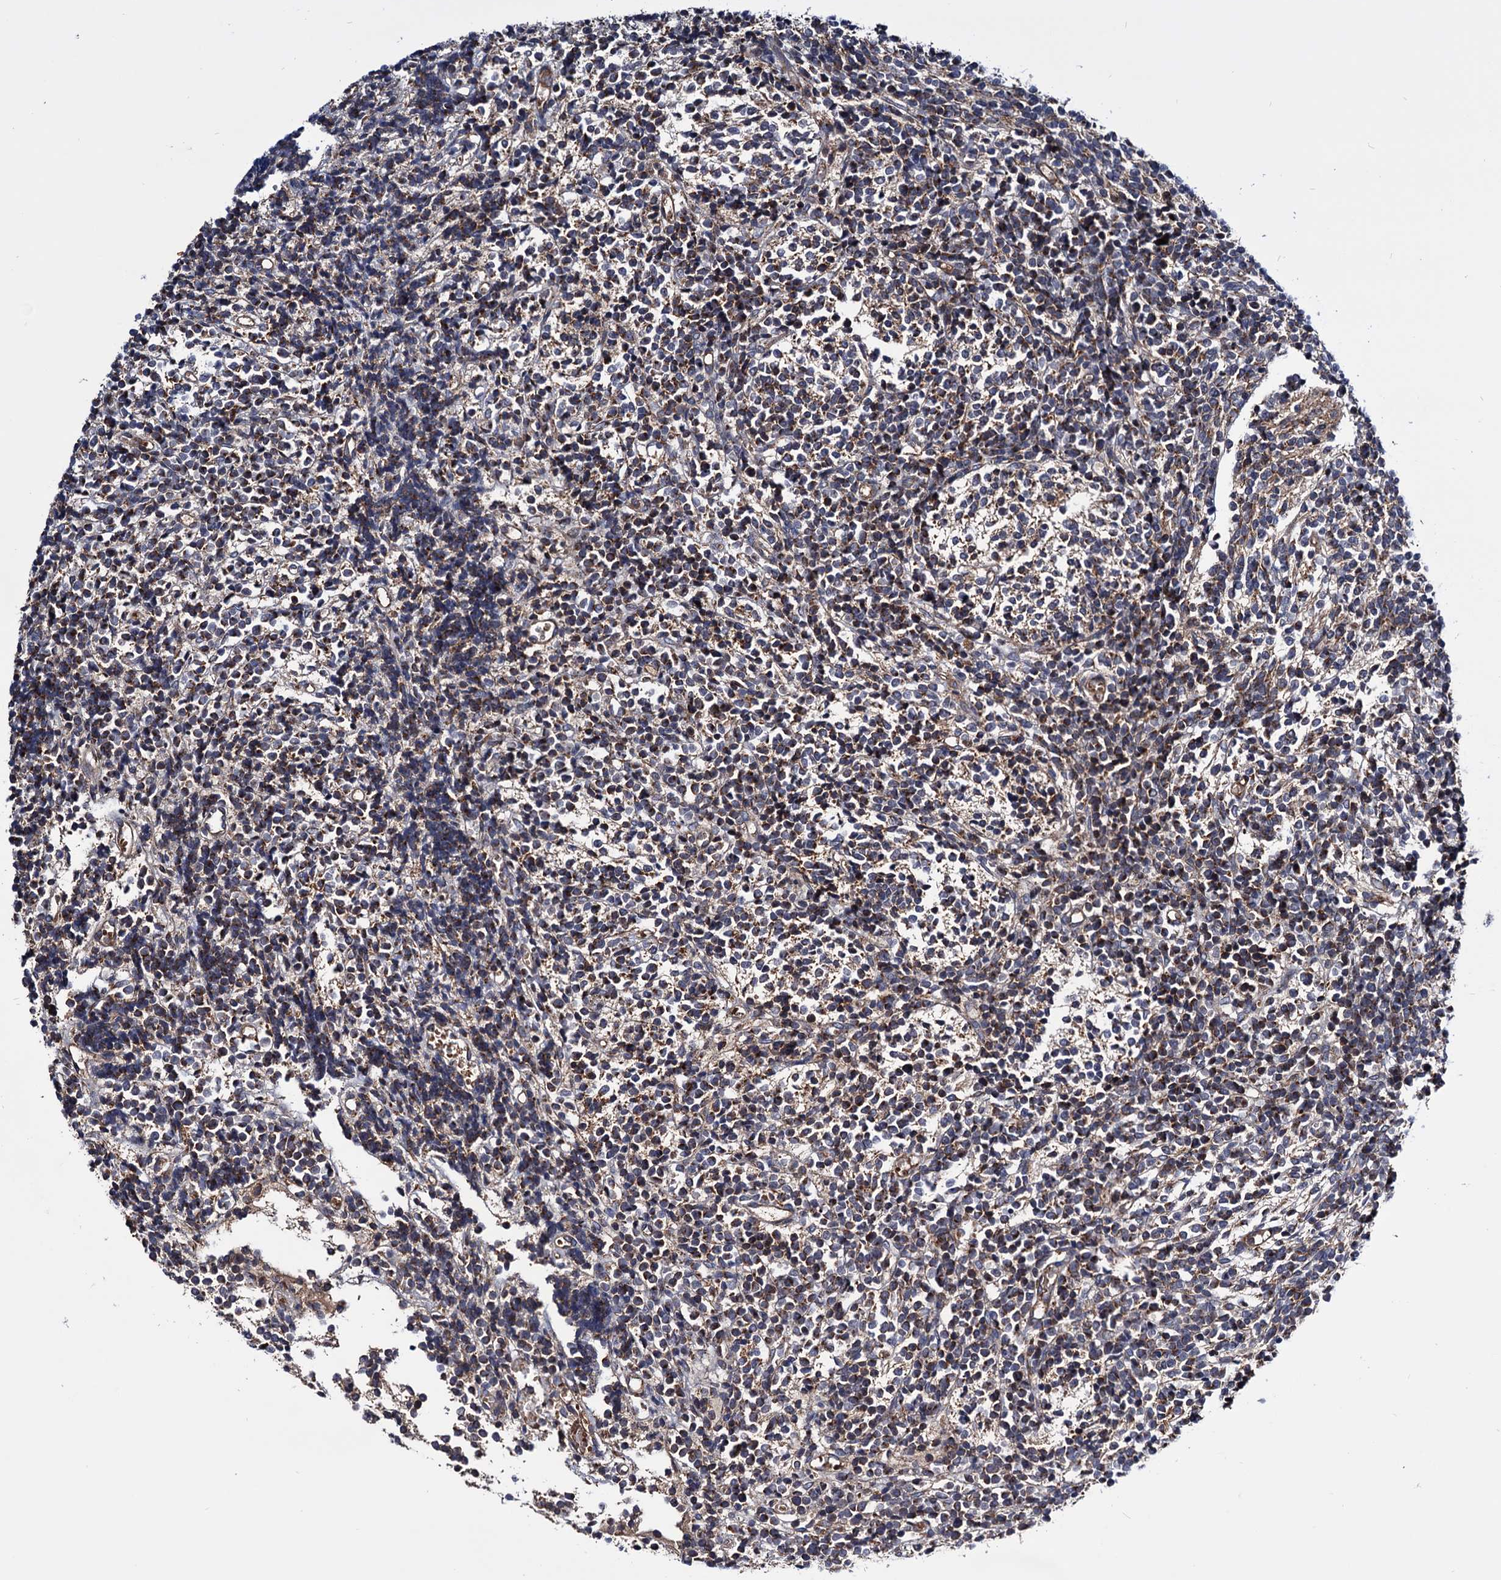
{"staining": {"intensity": "moderate", "quantity": "25%-75%", "location": "cytoplasmic/membranous"}, "tissue": "glioma", "cell_type": "Tumor cells", "image_type": "cancer", "snomed": [{"axis": "morphology", "description": "Glioma, malignant, Low grade"}, {"axis": "topography", "description": "Brain"}], "caption": "Immunohistochemistry staining of glioma, which shows medium levels of moderate cytoplasmic/membranous positivity in about 25%-75% of tumor cells indicating moderate cytoplasmic/membranous protein positivity. The staining was performed using DAB (3,3'-diaminobenzidine) (brown) for protein detection and nuclei were counterstained in hematoxylin (blue).", "gene": "MRPL42", "patient": {"sex": "female", "age": 1}}